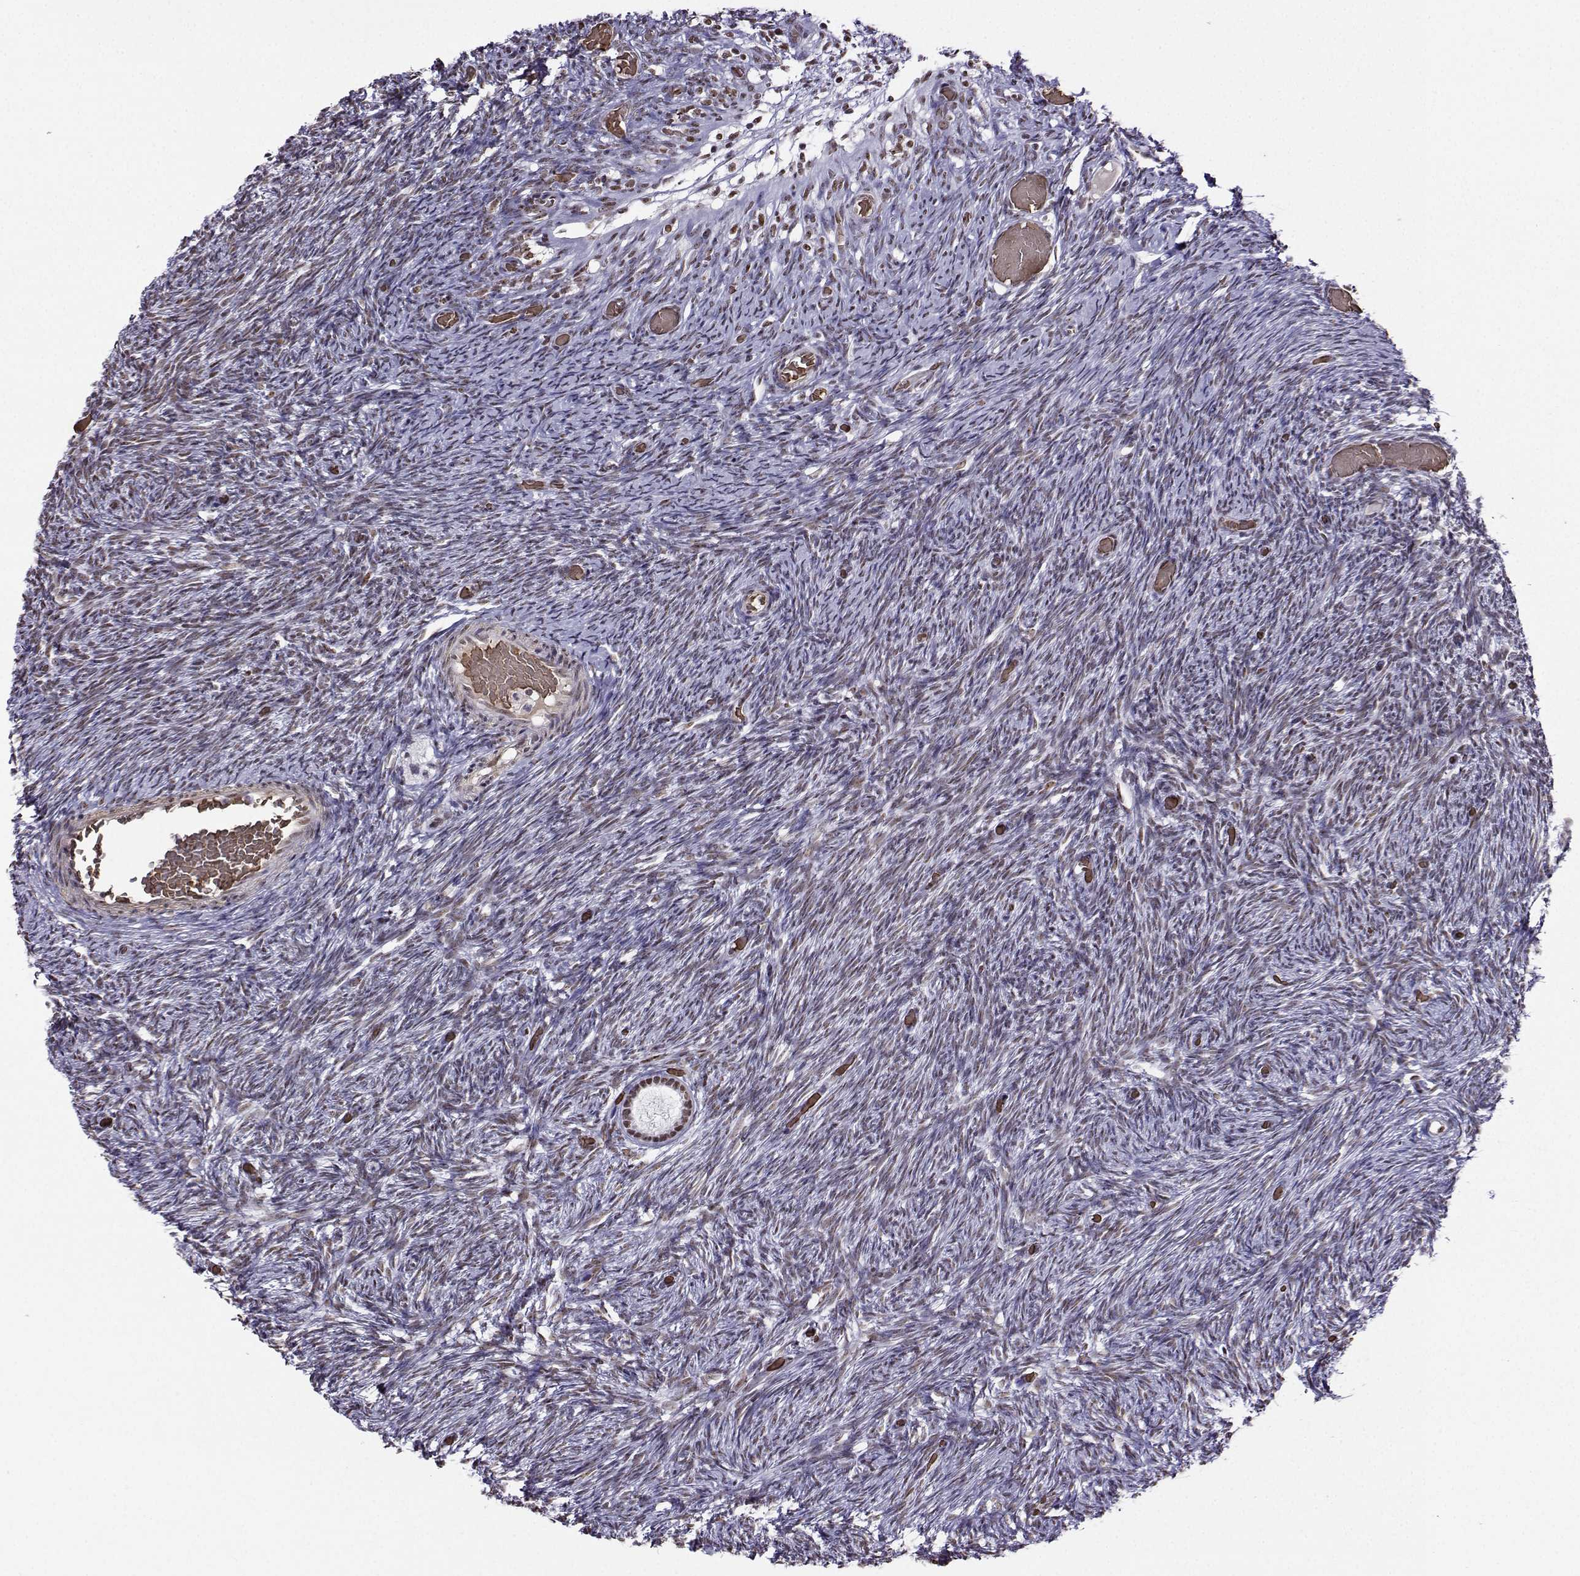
{"staining": {"intensity": "weak", "quantity": ">75%", "location": "nuclear"}, "tissue": "ovary", "cell_type": "Follicle cells", "image_type": "normal", "snomed": [{"axis": "morphology", "description": "Normal tissue, NOS"}, {"axis": "topography", "description": "Ovary"}], "caption": "DAB immunohistochemical staining of unremarkable human ovary exhibits weak nuclear protein staining in approximately >75% of follicle cells.", "gene": "CCNK", "patient": {"sex": "female", "age": 39}}